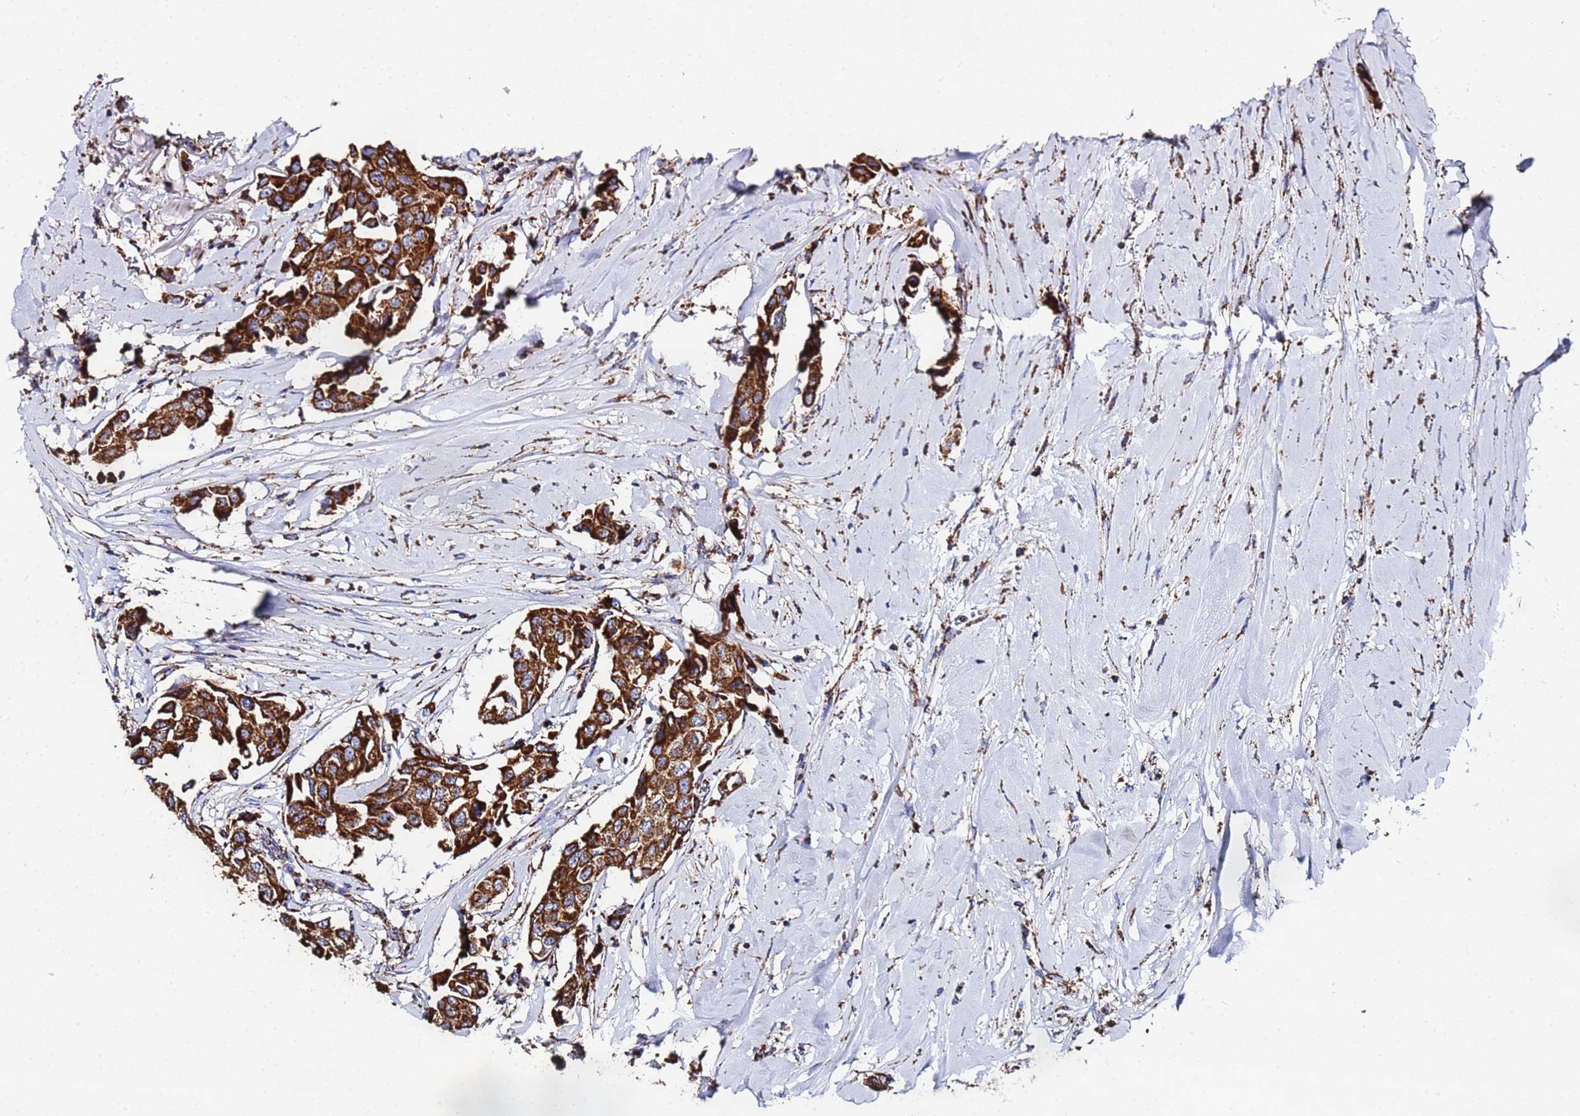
{"staining": {"intensity": "strong", "quantity": ">75%", "location": "cytoplasmic/membranous"}, "tissue": "breast cancer", "cell_type": "Tumor cells", "image_type": "cancer", "snomed": [{"axis": "morphology", "description": "Duct carcinoma"}, {"axis": "topography", "description": "Breast"}], "caption": "Breast cancer (infiltrating ductal carcinoma) stained for a protein displays strong cytoplasmic/membranous positivity in tumor cells.", "gene": "GLUD1", "patient": {"sex": "female", "age": 80}}